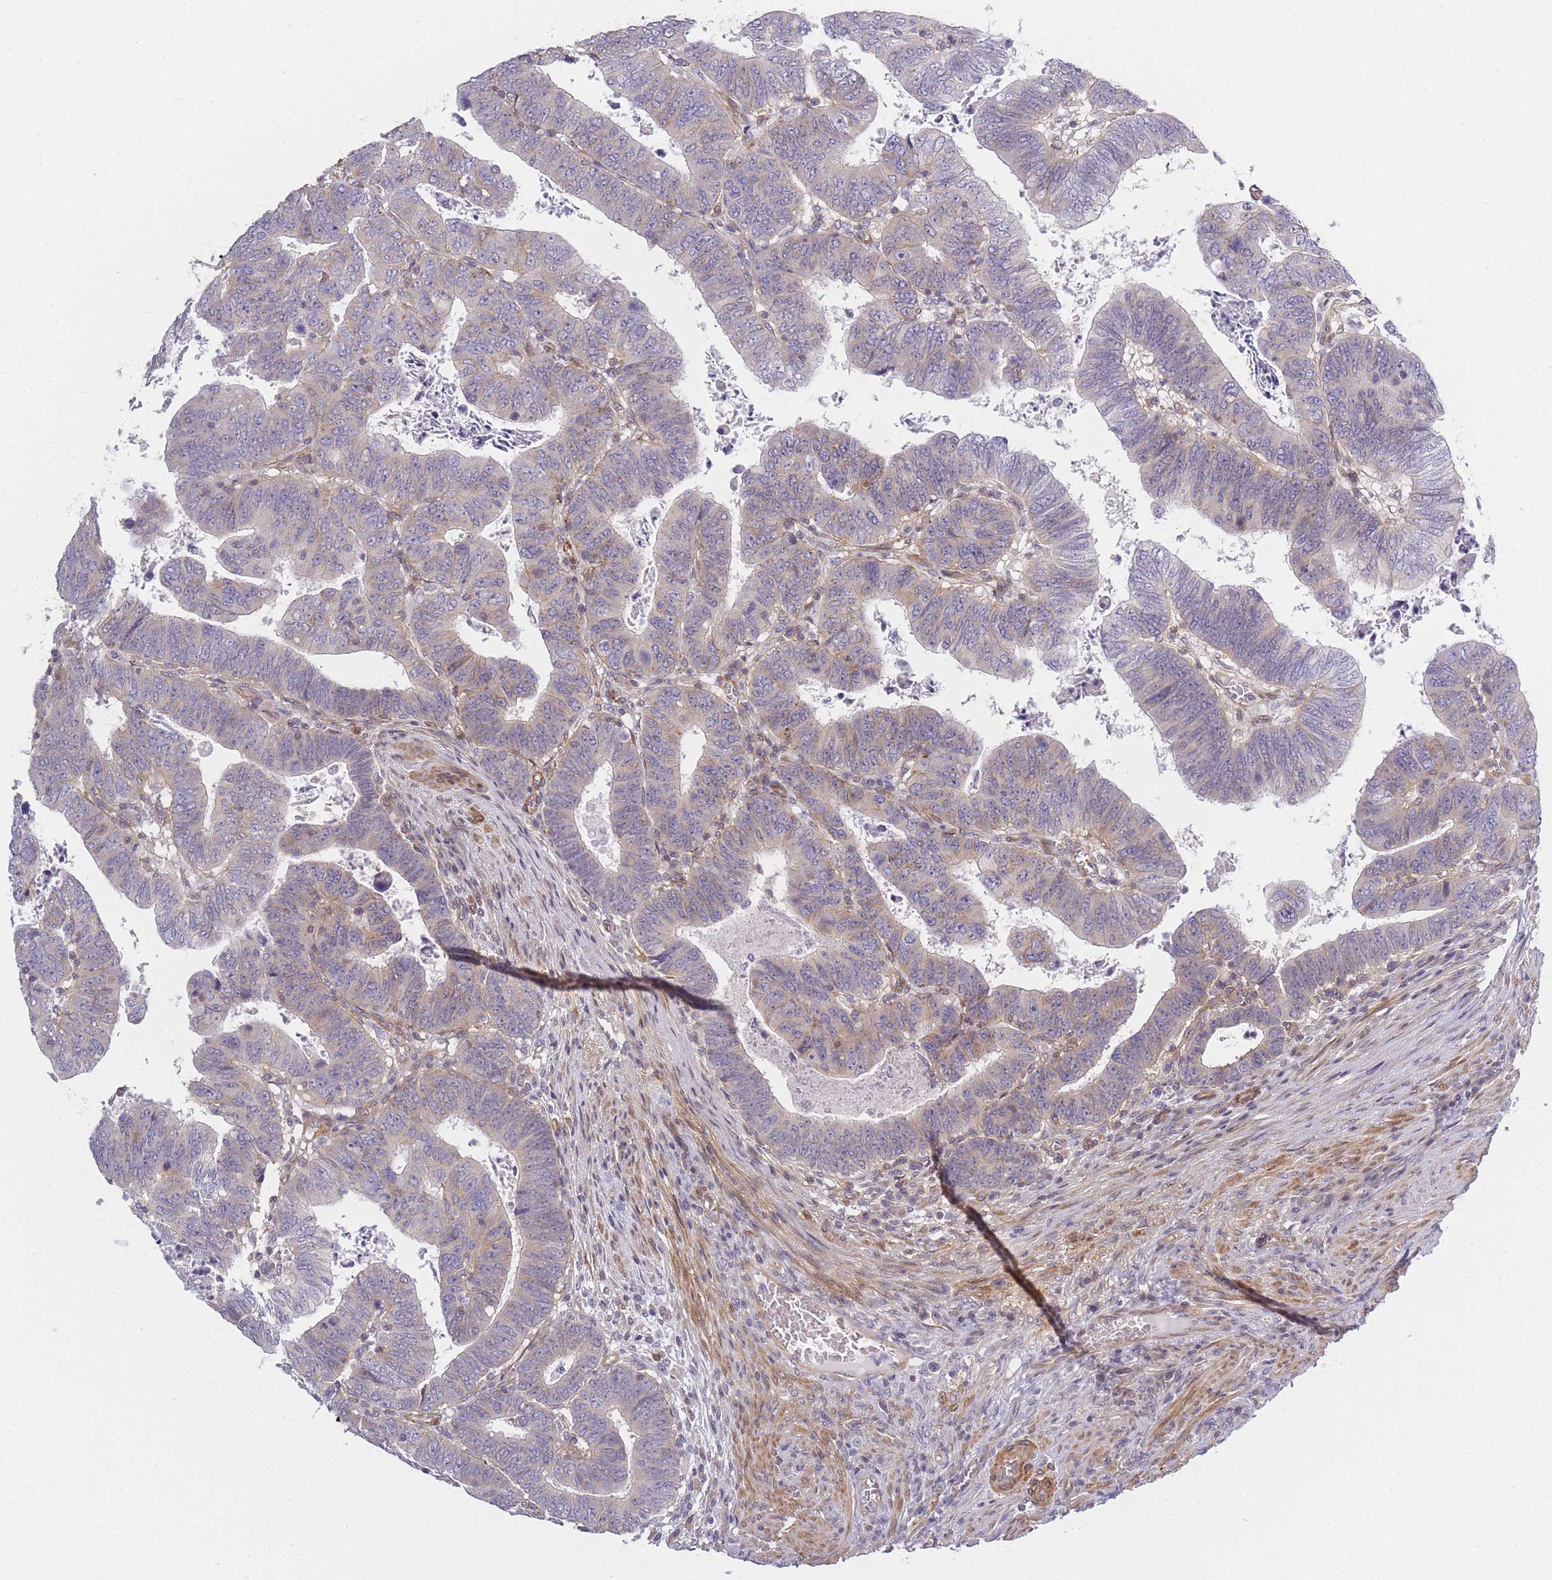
{"staining": {"intensity": "weak", "quantity": "25%-75%", "location": "cytoplasmic/membranous"}, "tissue": "colorectal cancer", "cell_type": "Tumor cells", "image_type": "cancer", "snomed": [{"axis": "morphology", "description": "Normal tissue, NOS"}, {"axis": "morphology", "description": "Adenocarcinoma, NOS"}, {"axis": "topography", "description": "Rectum"}], "caption": "Immunohistochemical staining of colorectal cancer (adenocarcinoma) shows low levels of weak cytoplasmic/membranous protein positivity in about 25%-75% of tumor cells.", "gene": "SLC7A6", "patient": {"sex": "female", "age": 65}}